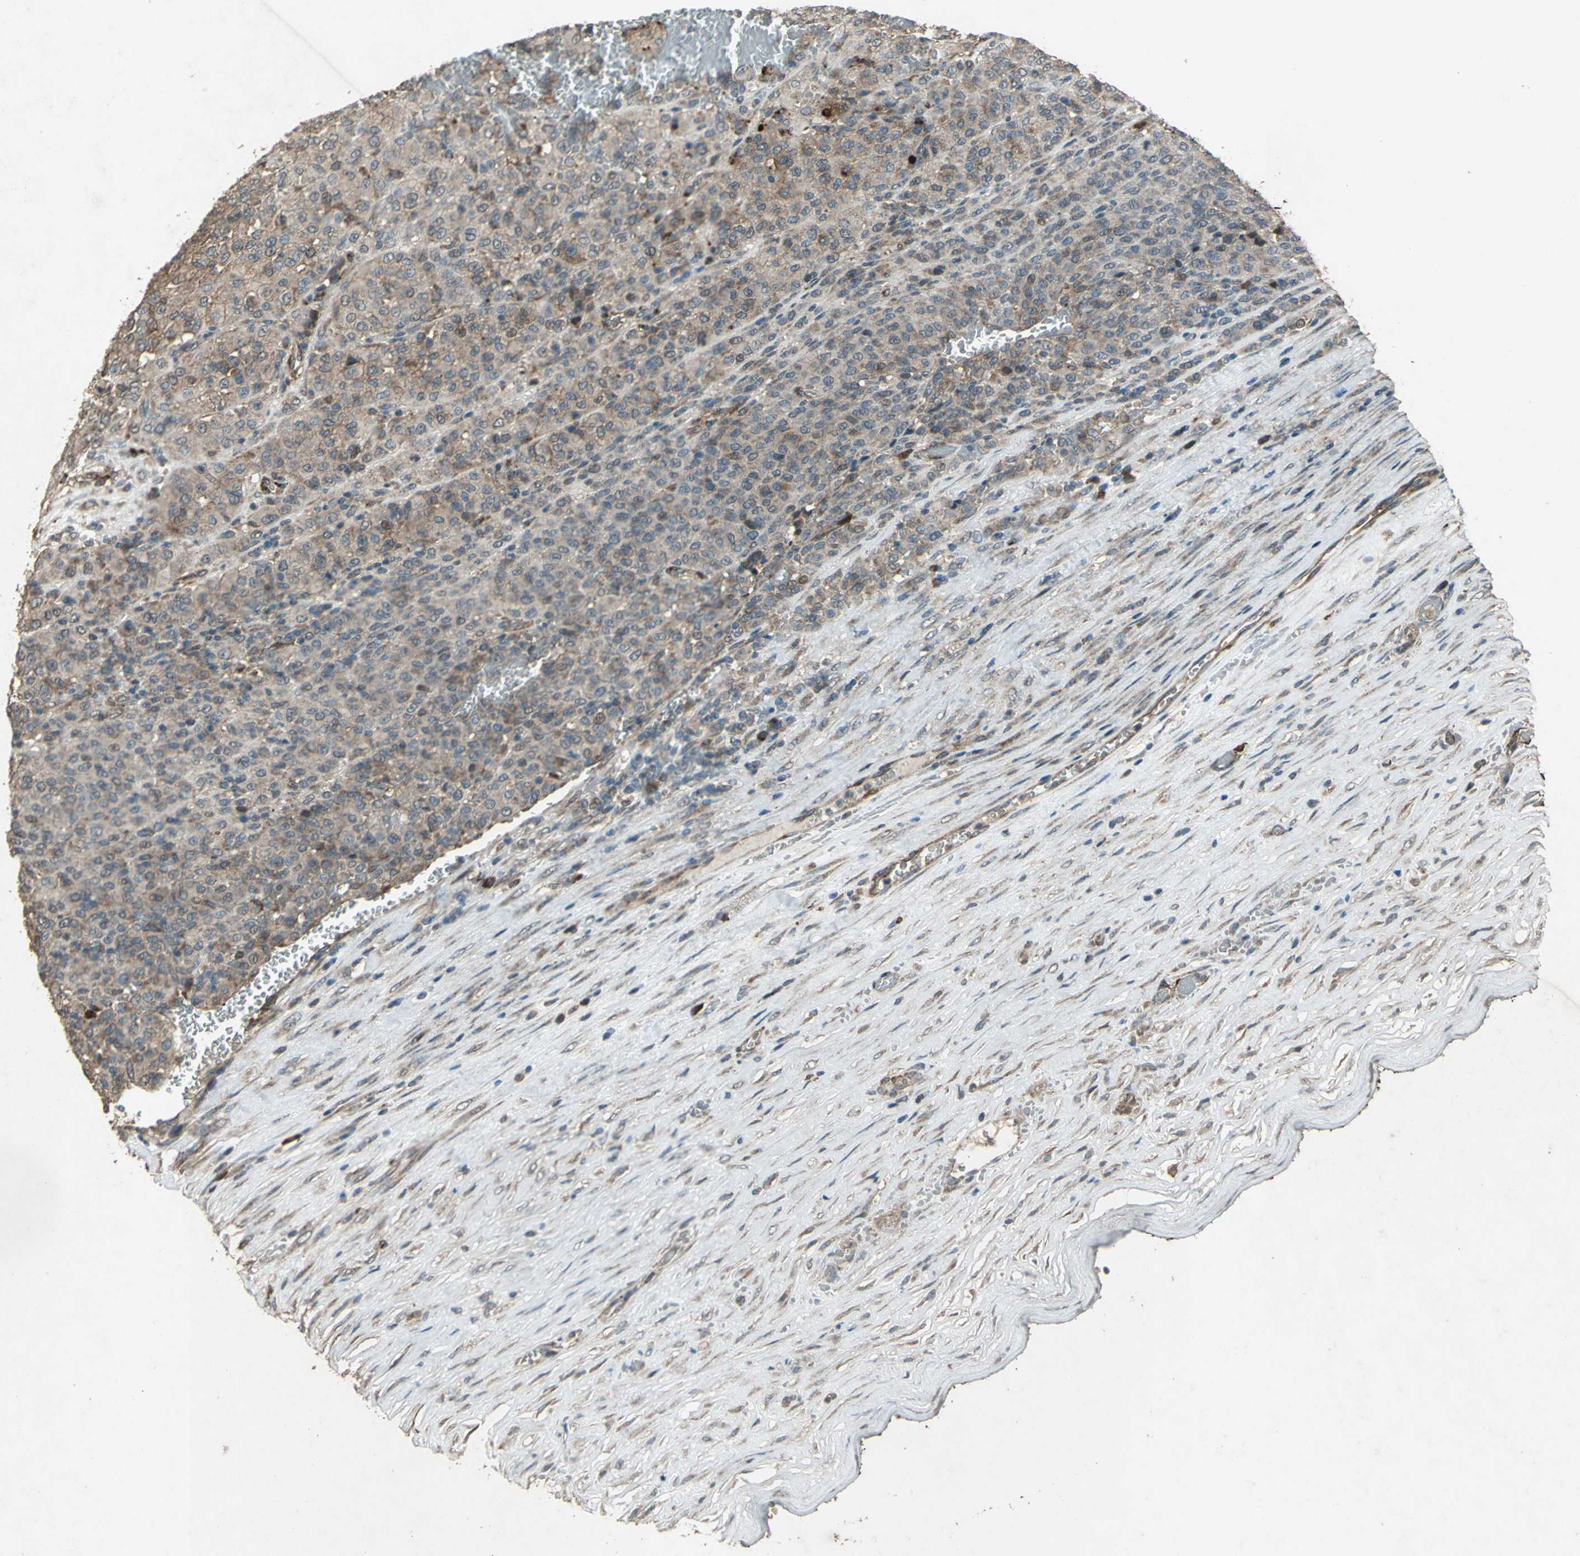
{"staining": {"intensity": "weak", "quantity": ">75%", "location": "cytoplasmic/membranous,nuclear"}, "tissue": "melanoma", "cell_type": "Tumor cells", "image_type": "cancer", "snomed": [{"axis": "morphology", "description": "Malignant melanoma, Metastatic site"}, {"axis": "topography", "description": "Pancreas"}], "caption": "A micrograph of malignant melanoma (metastatic site) stained for a protein demonstrates weak cytoplasmic/membranous and nuclear brown staining in tumor cells.", "gene": "SEPTIN4", "patient": {"sex": "female", "age": 30}}